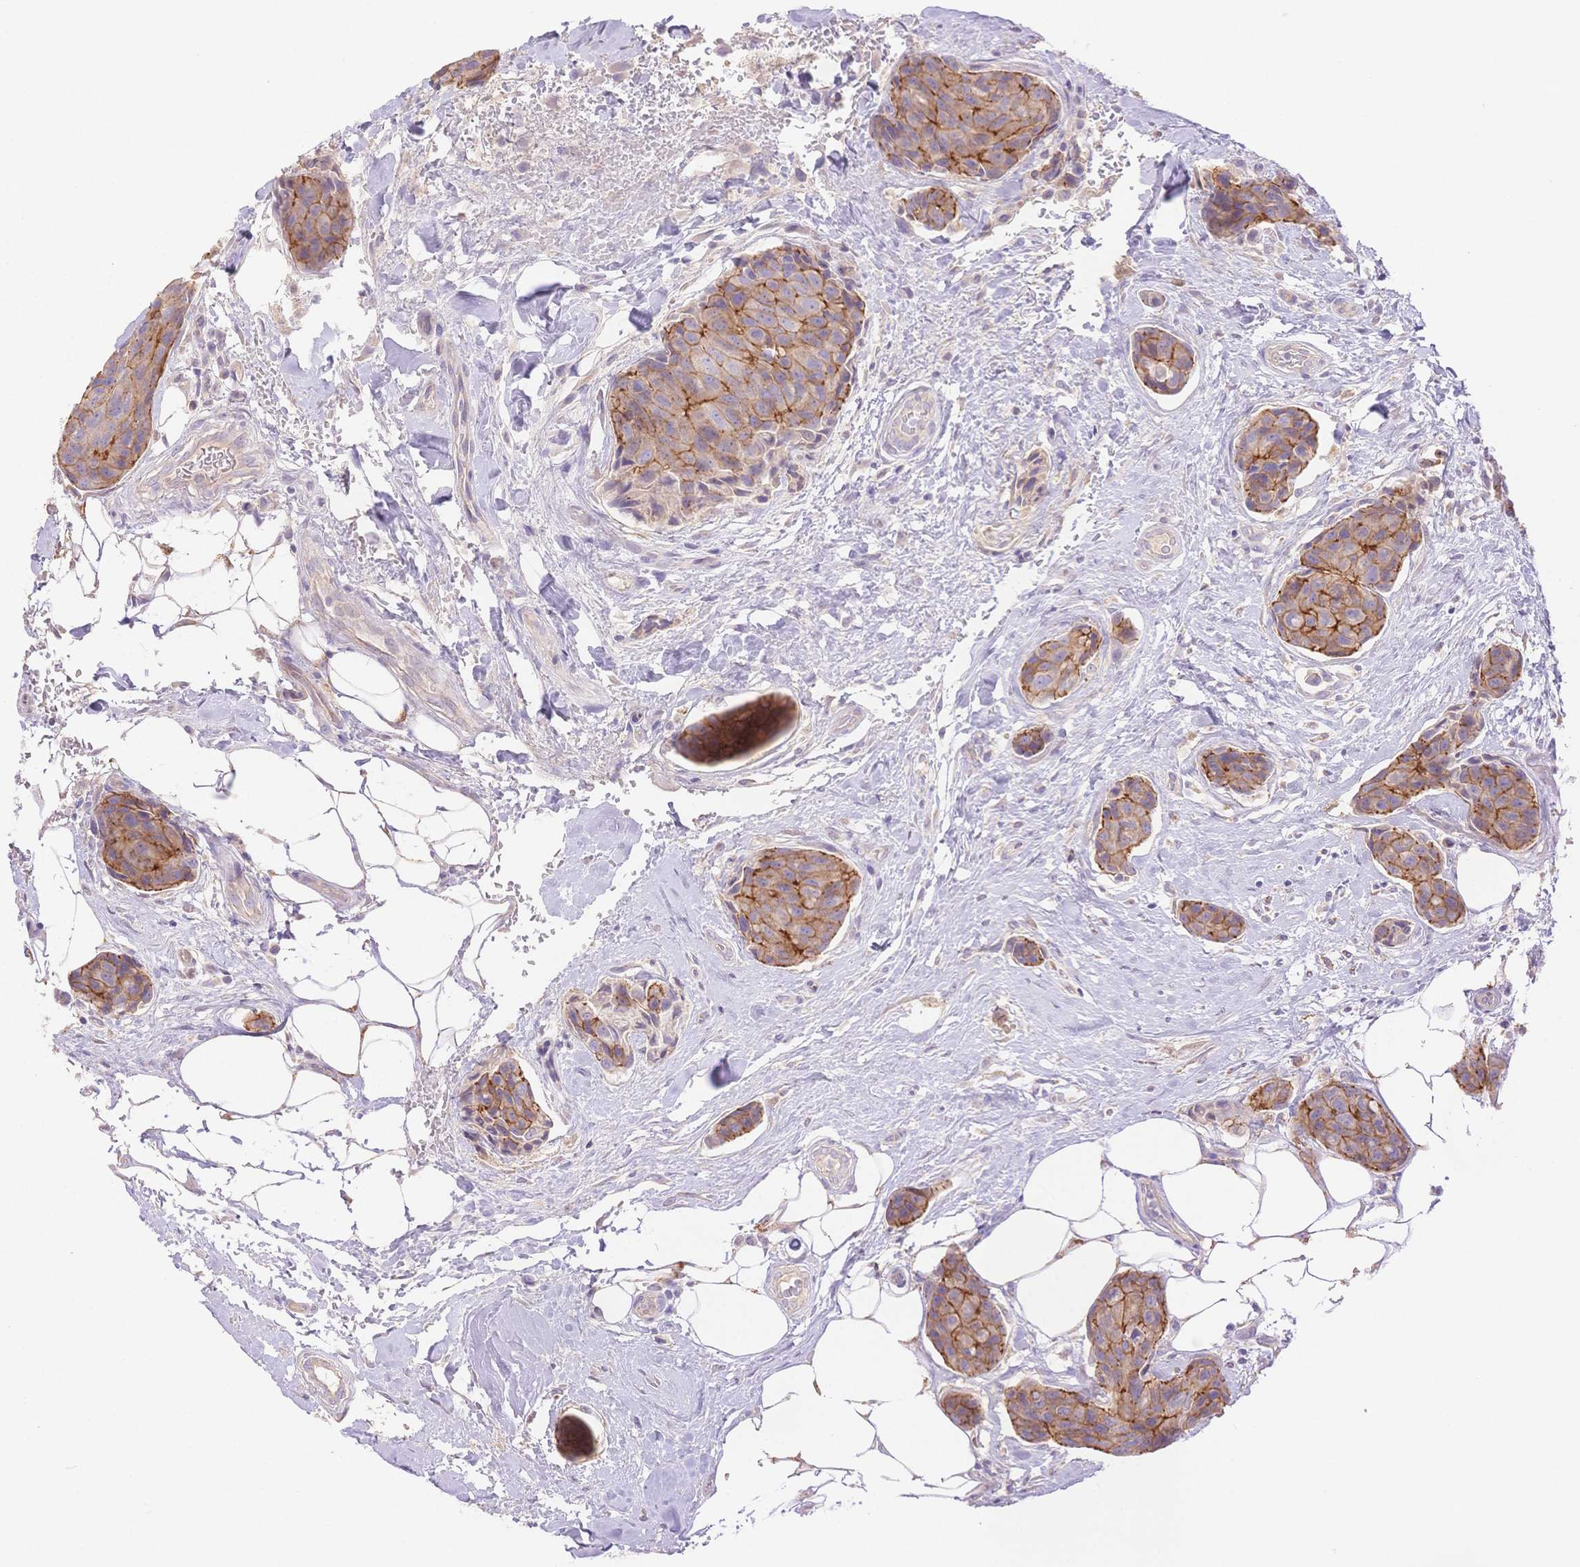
{"staining": {"intensity": "moderate", "quantity": "25%-75%", "location": "cytoplasmic/membranous"}, "tissue": "breast cancer", "cell_type": "Tumor cells", "image_type": "cancer", "snomed": [{"axis": "morphology", "description": "Duct carcinoma"}, {"axis": "topography", "description": "Breast"}, {"axis": "topography", "description": "Lymph node"}], "caption": "Immunohistochemical staining of human breast invasive ductal carcinoma shows moderate cytoplasmic/membranous protein positivity in approximately 25%-75% of tumor cells. Using DAB (brown) and hematoxylin (blue) stains, captured at high magnification using brightfield microscopy.", "gene": "WDR54", "patient": {"sex": "female", "age": 80}}